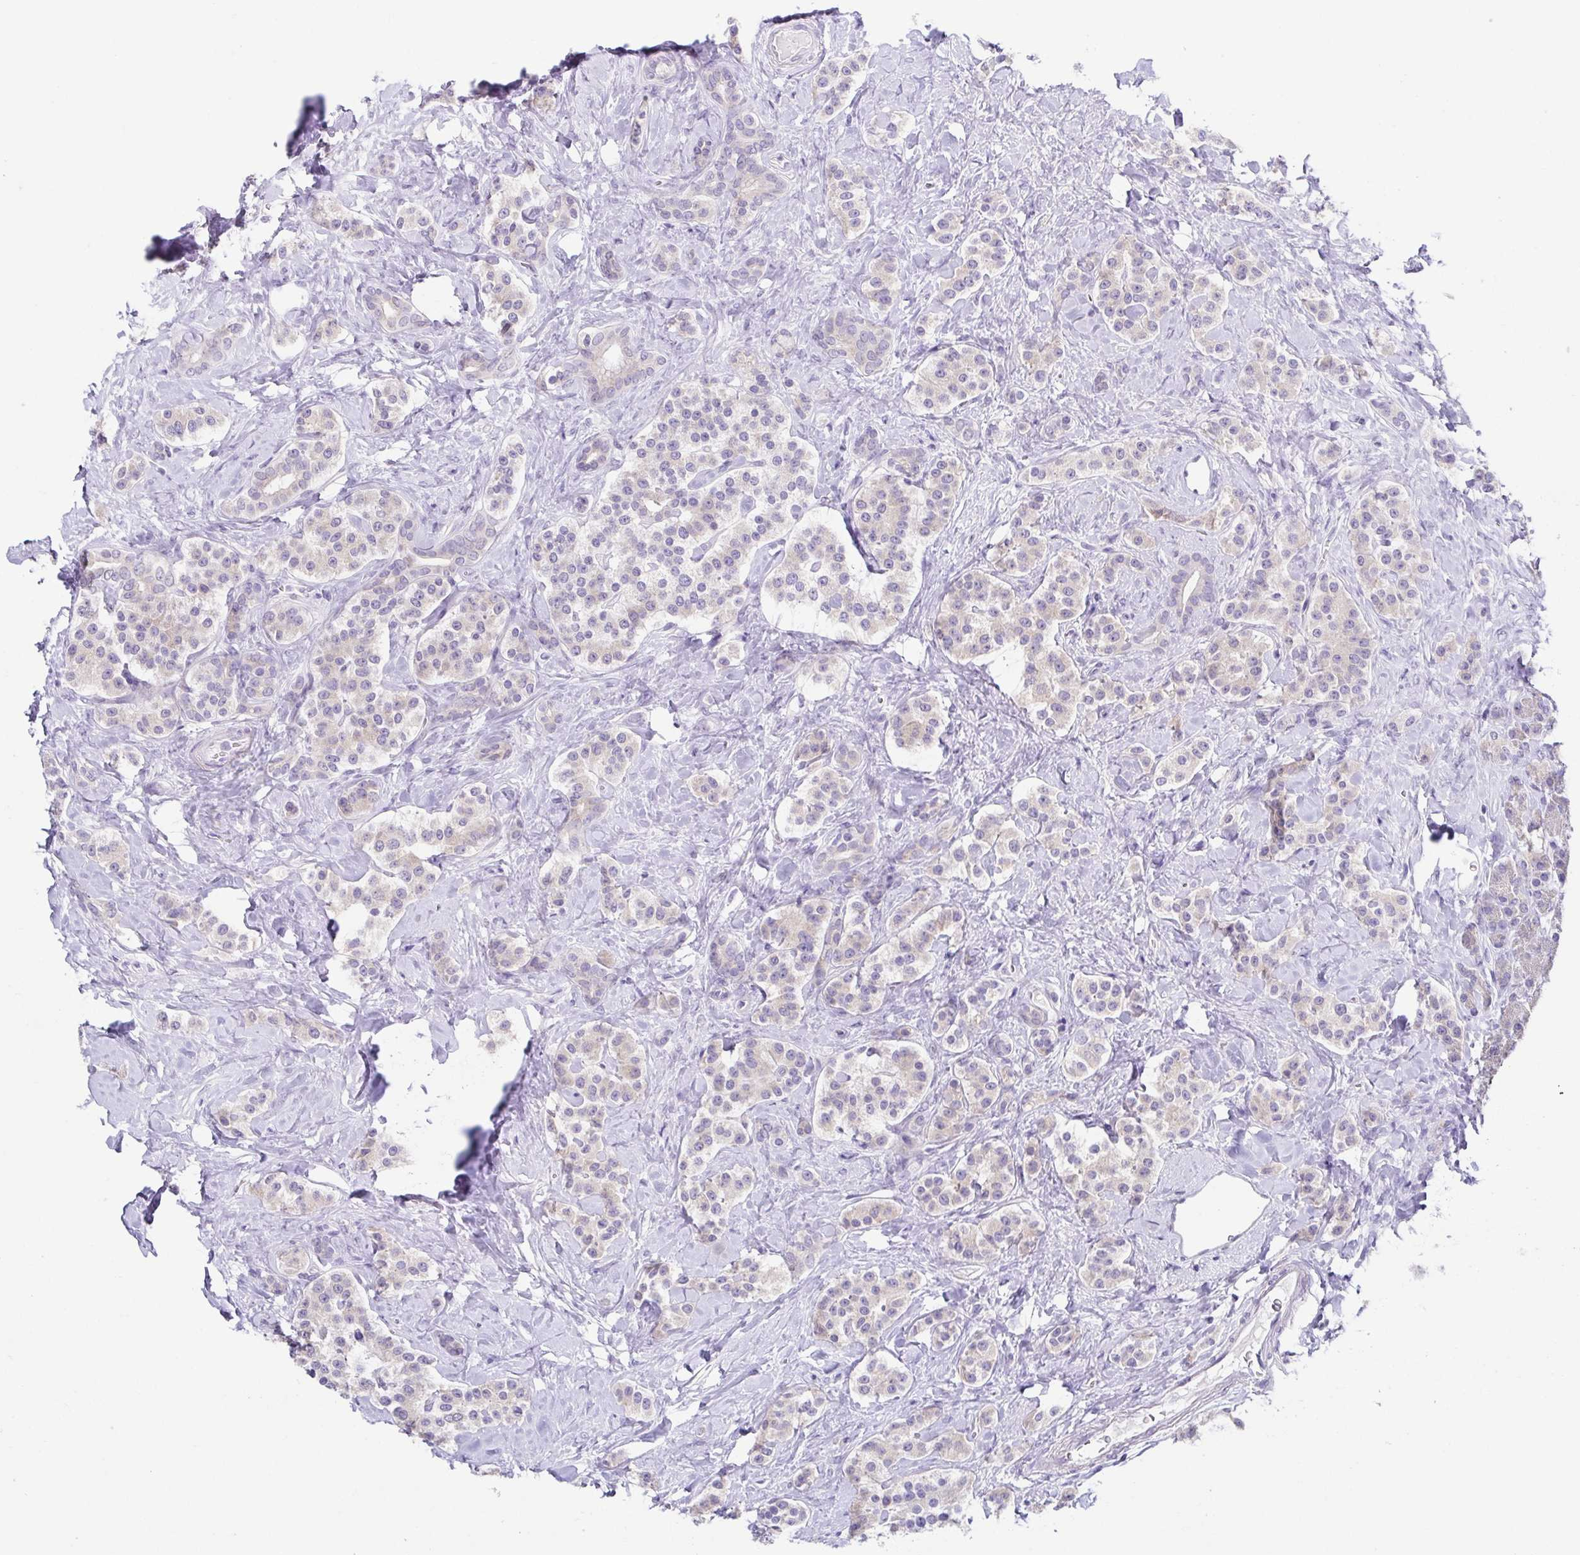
{"staining": {"intensity": "weak", "quantity": "<25%", "location": "cytoplasmic/membranous"}, "tissue": "carcinoid", "cell_type": "Tumor cells", "image_type": "cancer", "snomed": [{"axis": "morphology", "description": "Normal tissue, NOS"}, {"axis": "morphology", "description": "Carcinoid, malignant, NOS"}, {"axis": "topography", "description": "Pancreas"}], "caption": "Immunohistochemical staining of carcinoid reveals no significant positivity in tumor cells.", "gene": "RDH11", "patient": {"sex": "male", "age": 36}}